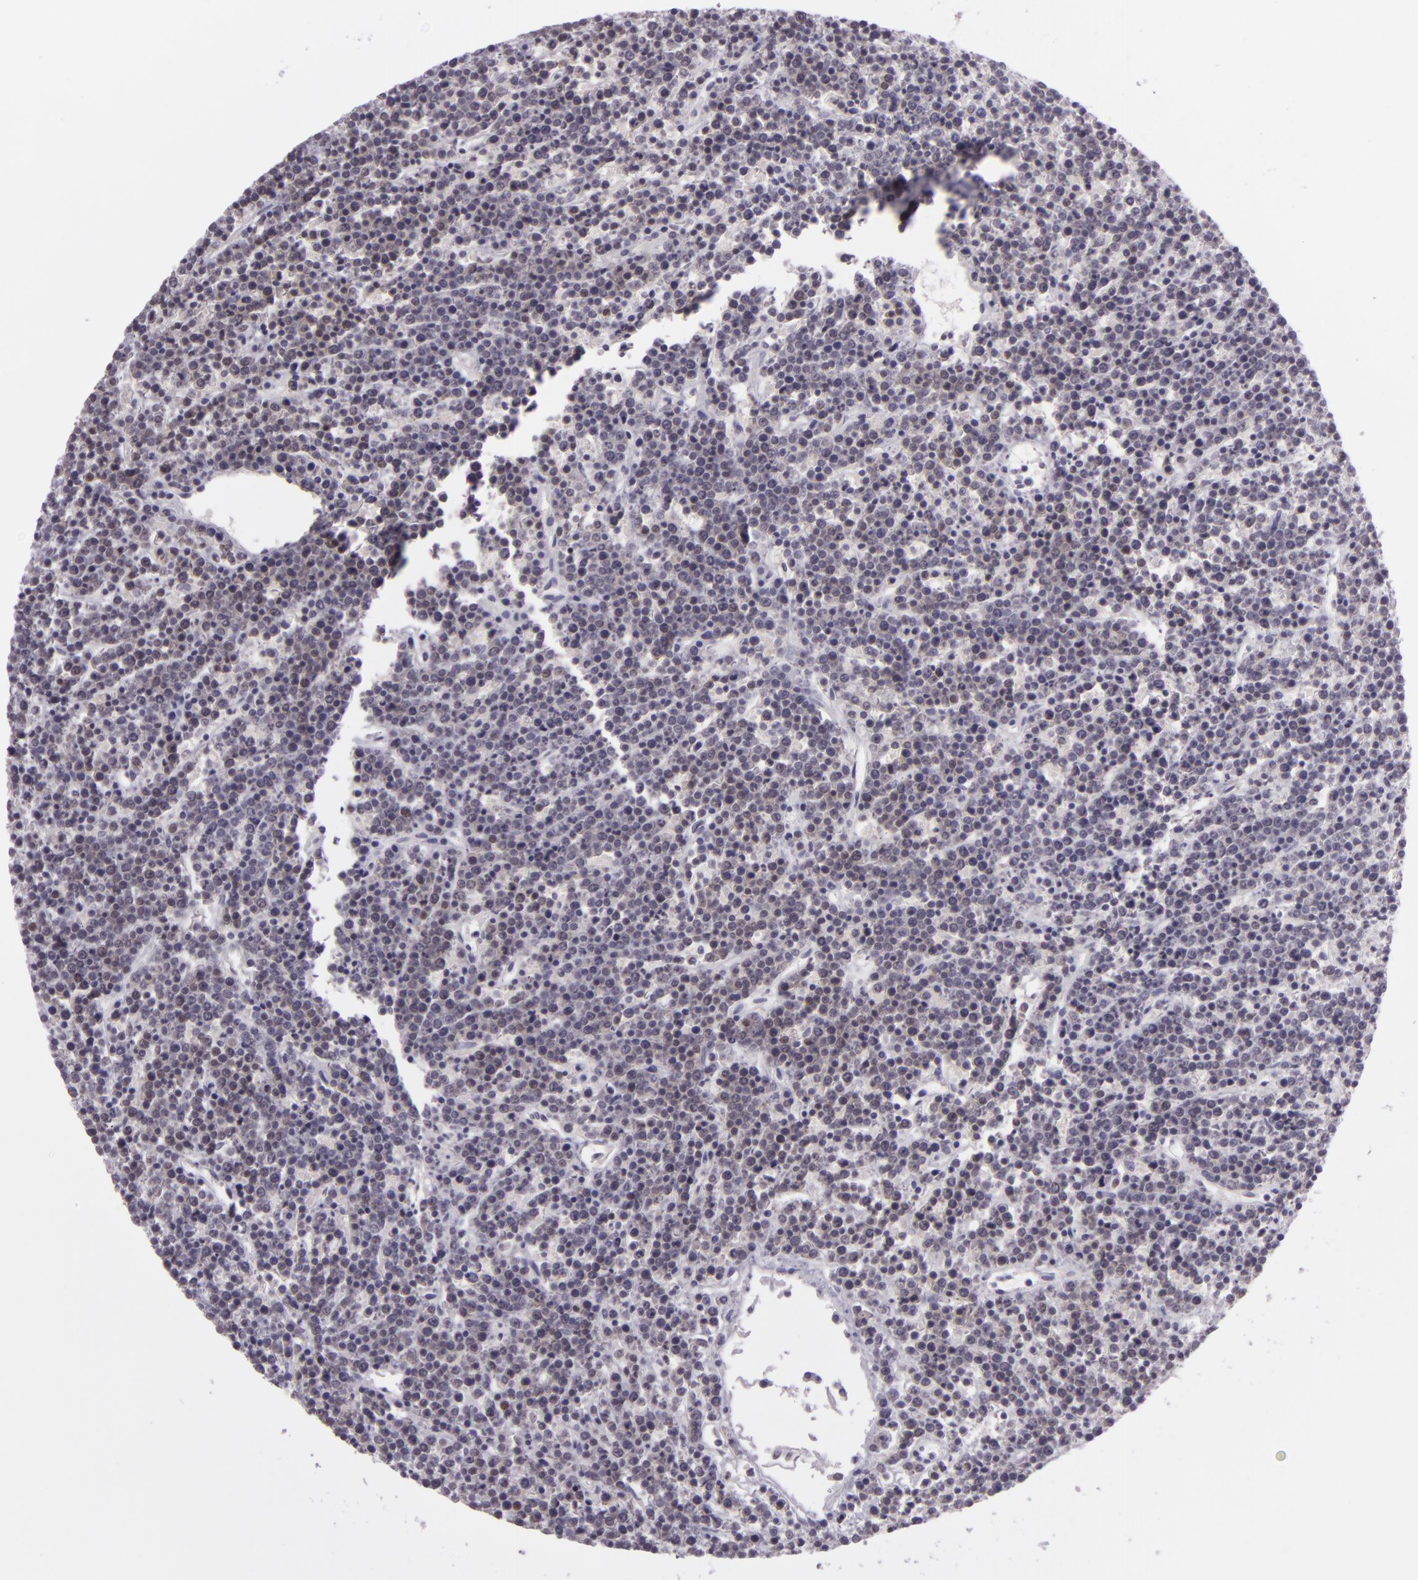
{"staining": {"intensity": "negative", "quantity": "none", "location": "none"}, "tissue": "lymphoma", "cell_type": "Tumor cells", "image_type": "cancer", "snomed": [{"axis": "morphology", "description": "Malignant lymphoma, non-Hodgkin's type, High grade"}, {"axis": "topography", "description": "Ovary"}], "caption": "This is a image of immunohistochemistry (IHC) staining of malignant lymphoma, non-Hodgkin's type (high-grade), which shows no expression in tumor cells.", "gene": "CHEK2", "patient": {"sex": "female", "age": 56}}